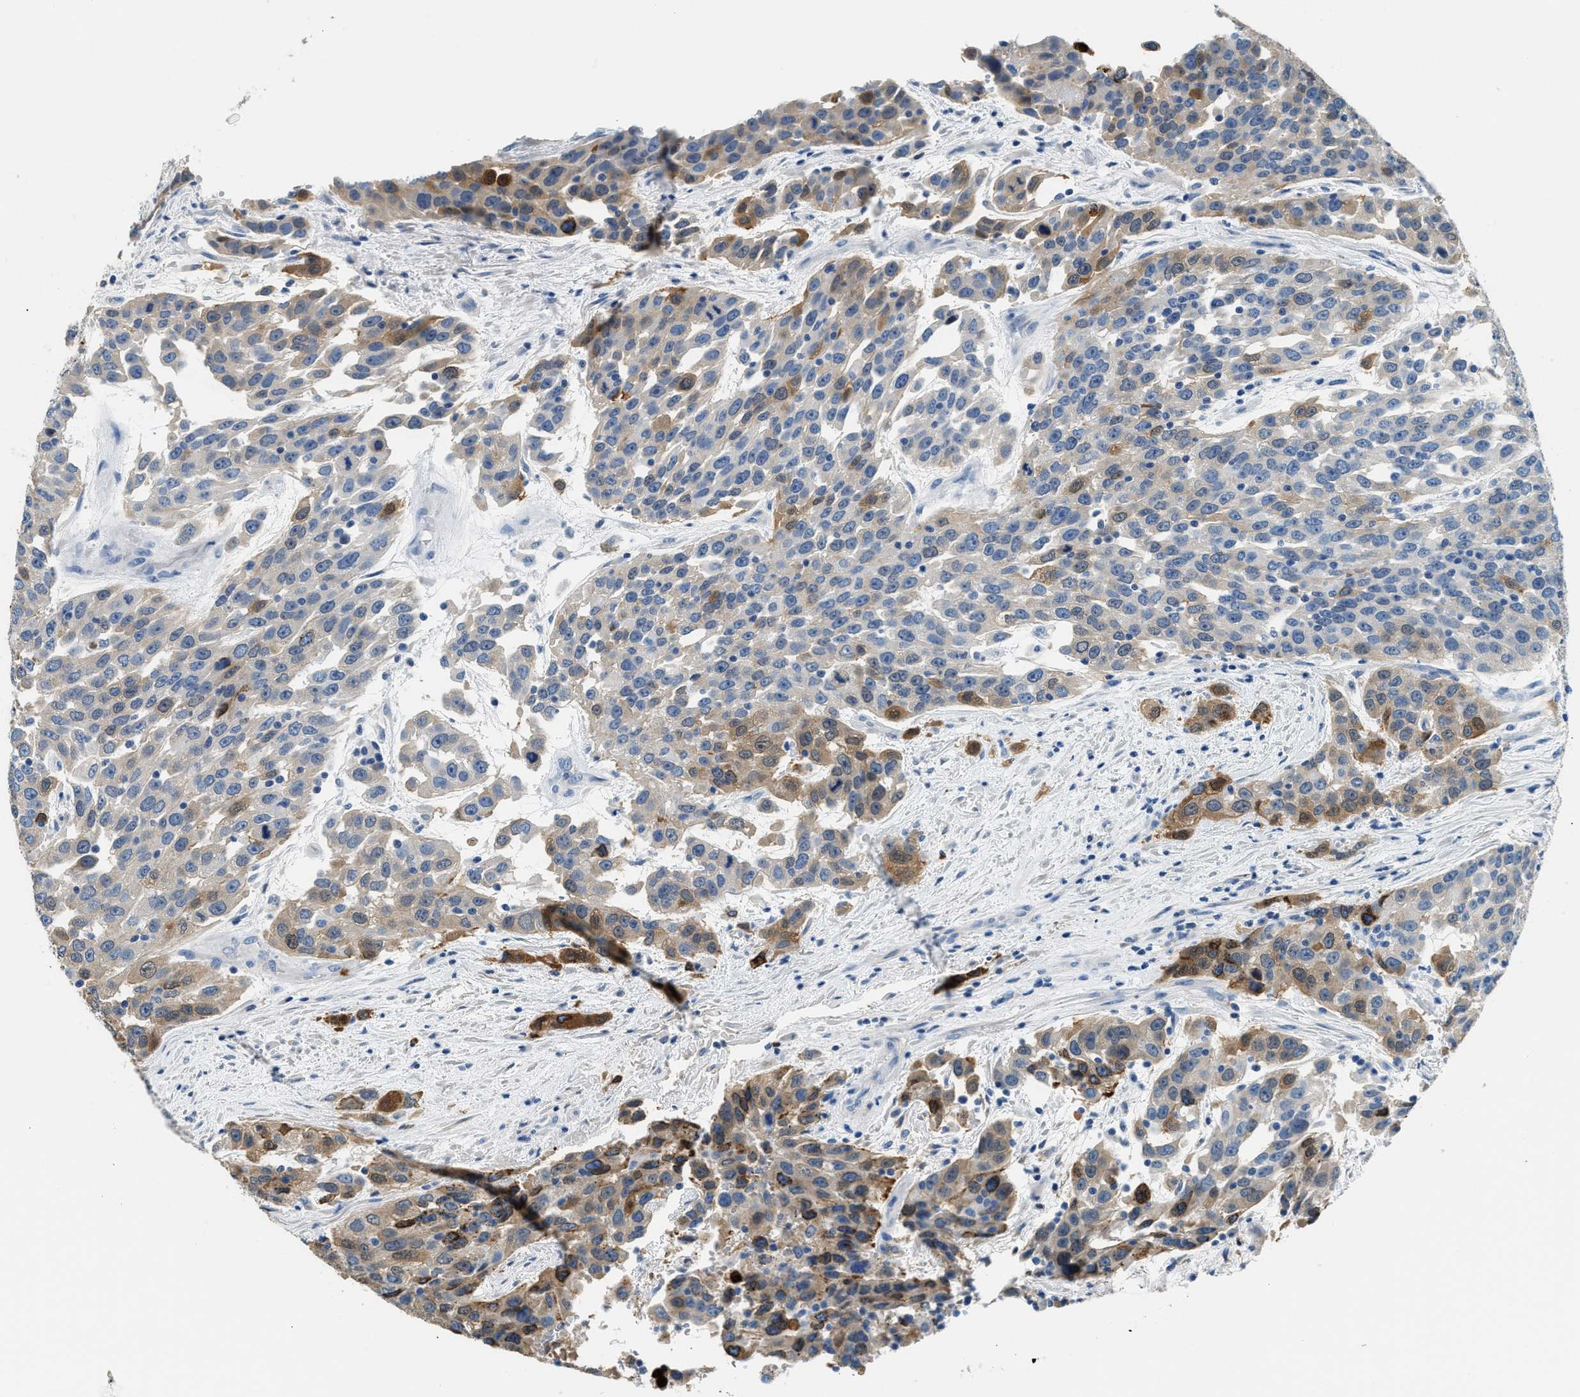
{"staining": {"intensity": "moderate", "quantity": "<25%", "location": "cytoplasmic/membranous,nuclear"}, "tissue": "urothelial cancer", "cell_type": "Tumor cells", "image_type": "cancer", "snomed": [{"axis": "morphology", "description": "Urothelial carcinoma, High grade"}, {"axis": "topography", "description": "Urinary bladder"}], "caption": "Brown immunohistochemical staining in high-grade urothelial carcinoma reveals moderate cytoplasmic/membranous and nuclear positivity in approximately <25% of tumor cells.", "gene": "ANXA3", "patient": {"sex": "female", "age": 80}}